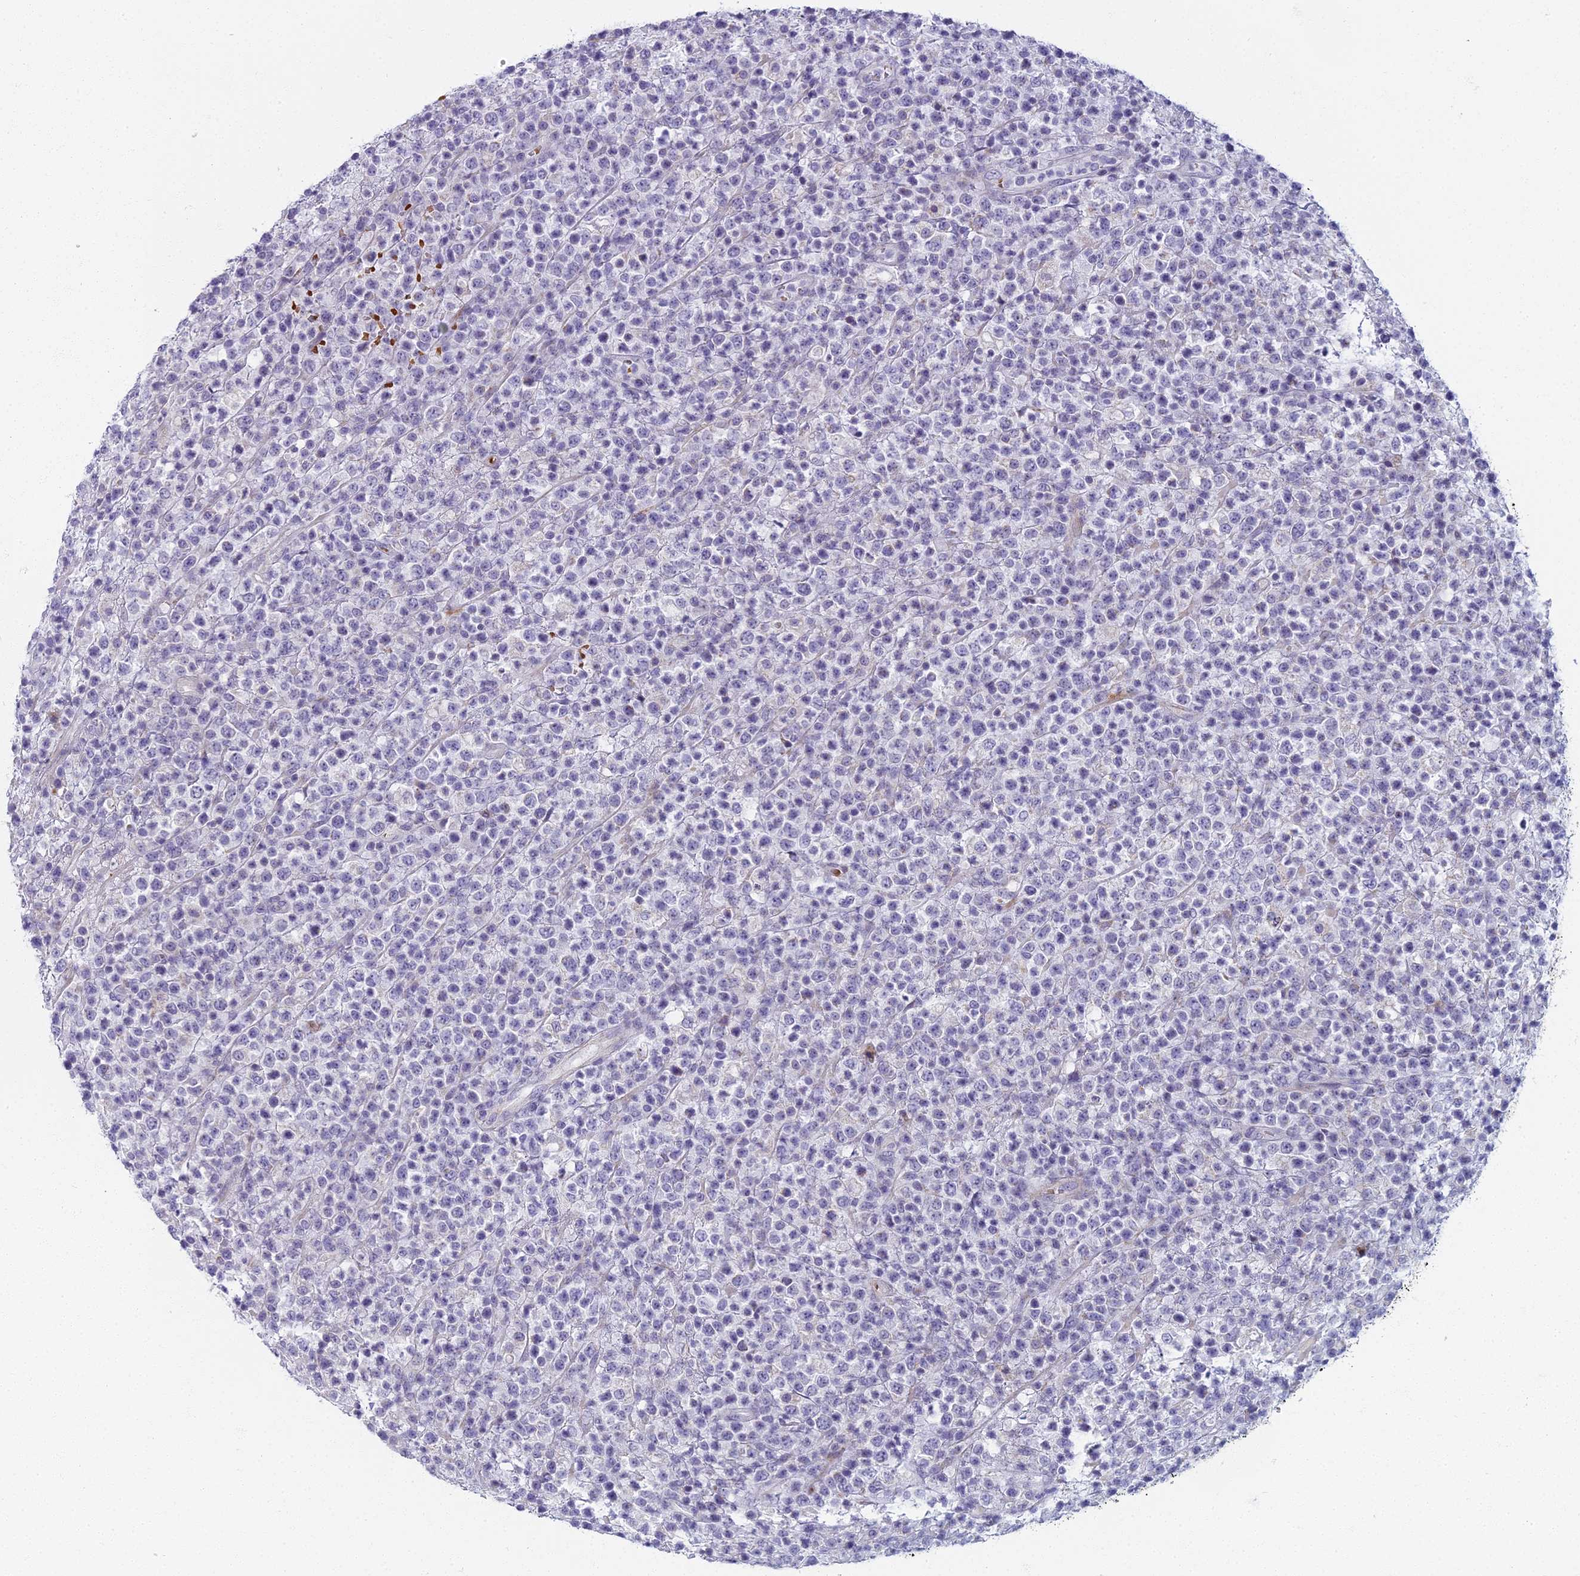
{"staining": {"intensity": "negative", "quantity": "none", "location": "none"}, "tissue": "lymphoma", "cell_type": "Tumor cells", "image_type": "cancer", "snomed": [{"axis": "morphology", "description": "Malignant lymphoma, non-Hodgkin's type, High grade"}, {"axis": "topography", "description": "Colon"}], "caption": "DAB immunohistochemical staining of human lymphoma demonstrates no significant positivity in tumor cells.", "gene": "ARL15", "patient": {"sex": "female", "age": 53}}